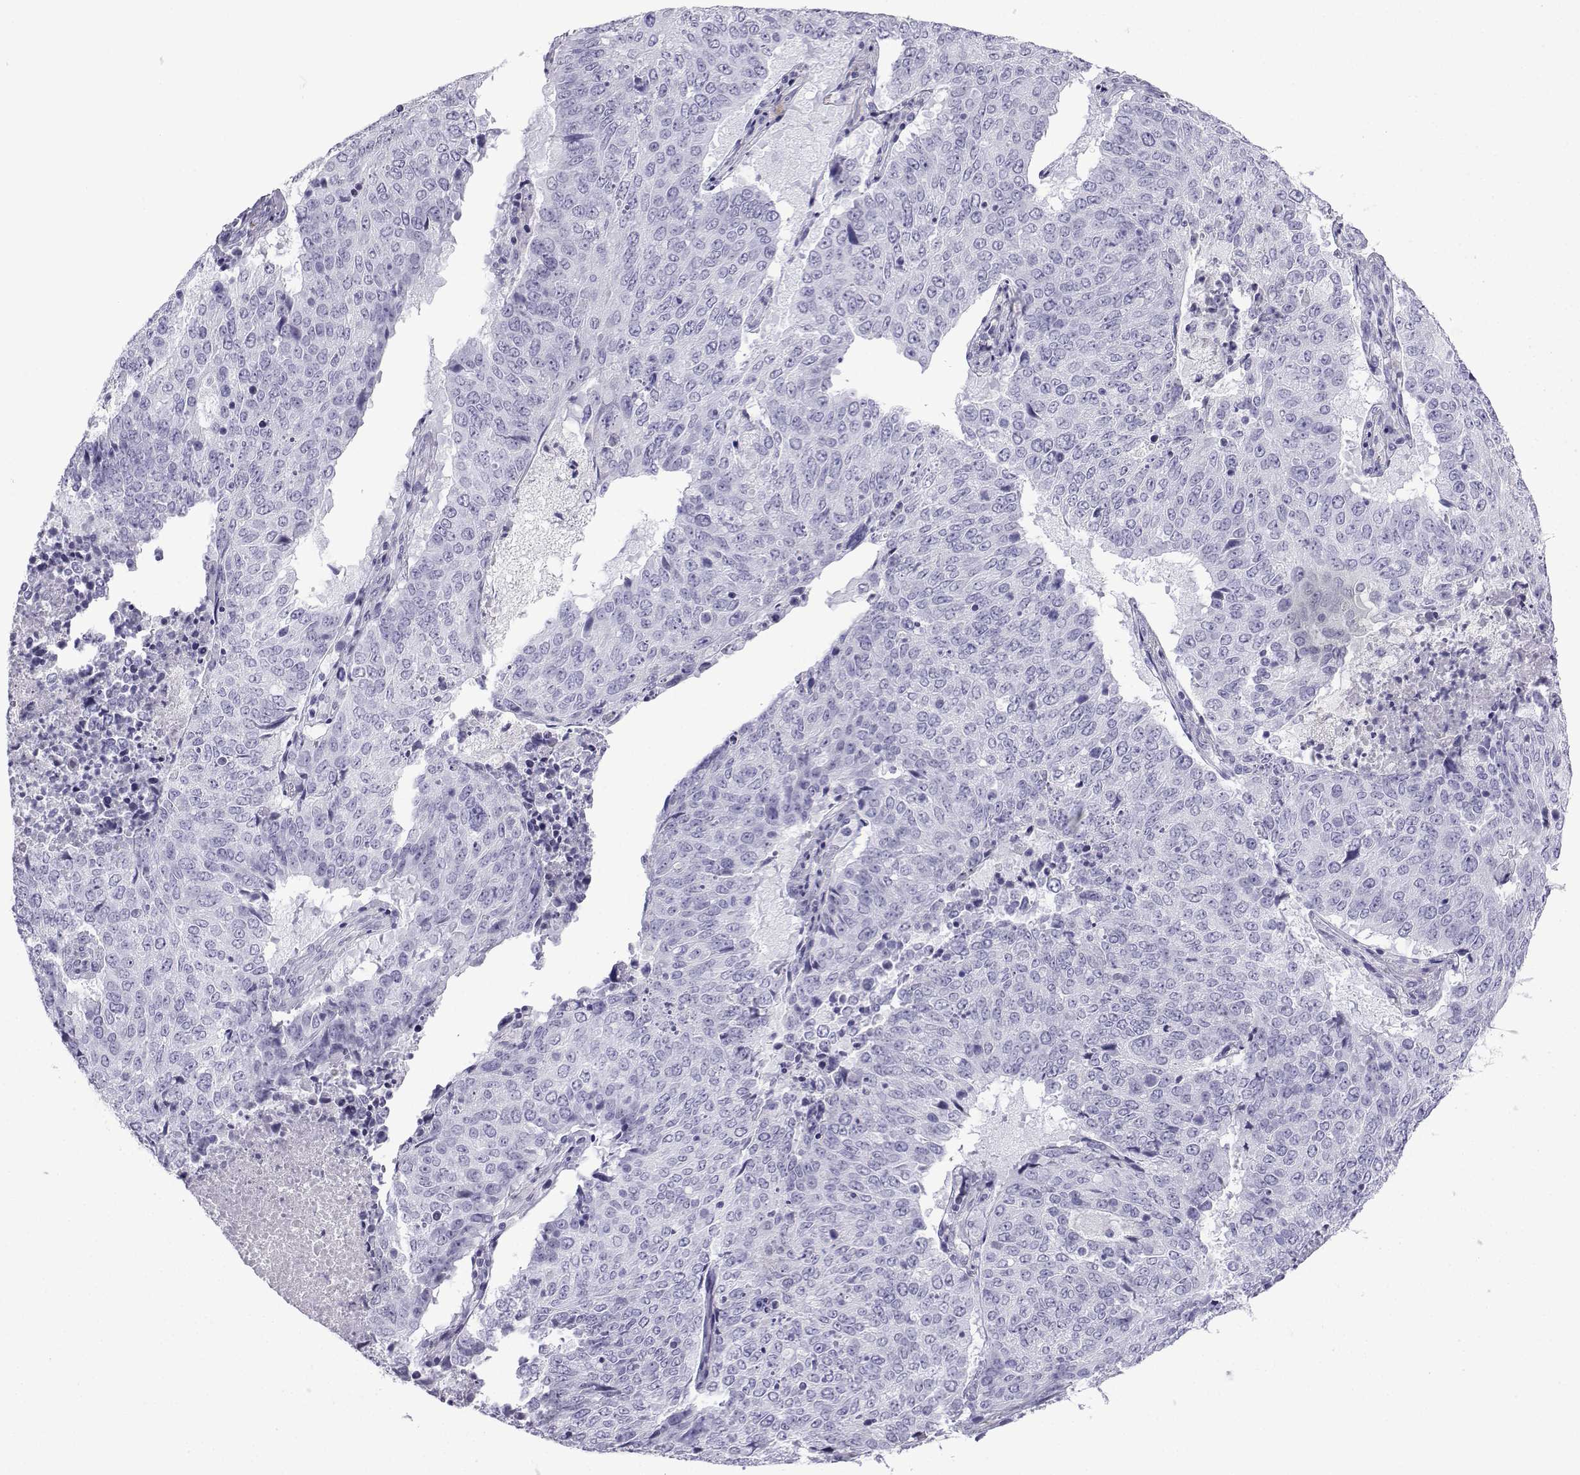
{"staining": {"intensity": "negative", "quantity": "none", "location": "none"}, "tissue": "lung cancer", "cell_type": "Tumor cells", "image_type": "cancer", "snomed": [{"axis": "morphology", "description": "Normal tissue, NOS"}, {"axis": "morphology", "description": "Squamous cell carcinoma, NOS"}, {"axis": "topography", "description": "Bronchus"}, {"axis": "topography", "description": "Lung"}], "caption": "Immunohistochemistry (IHC) image of lung cancer (squamous cell carcinoma) stained for a protein (brown), which demonstrates no staining in tumor cells.", "gene": "TRIM46", "patient": {"sex": "male", "age": 64}}